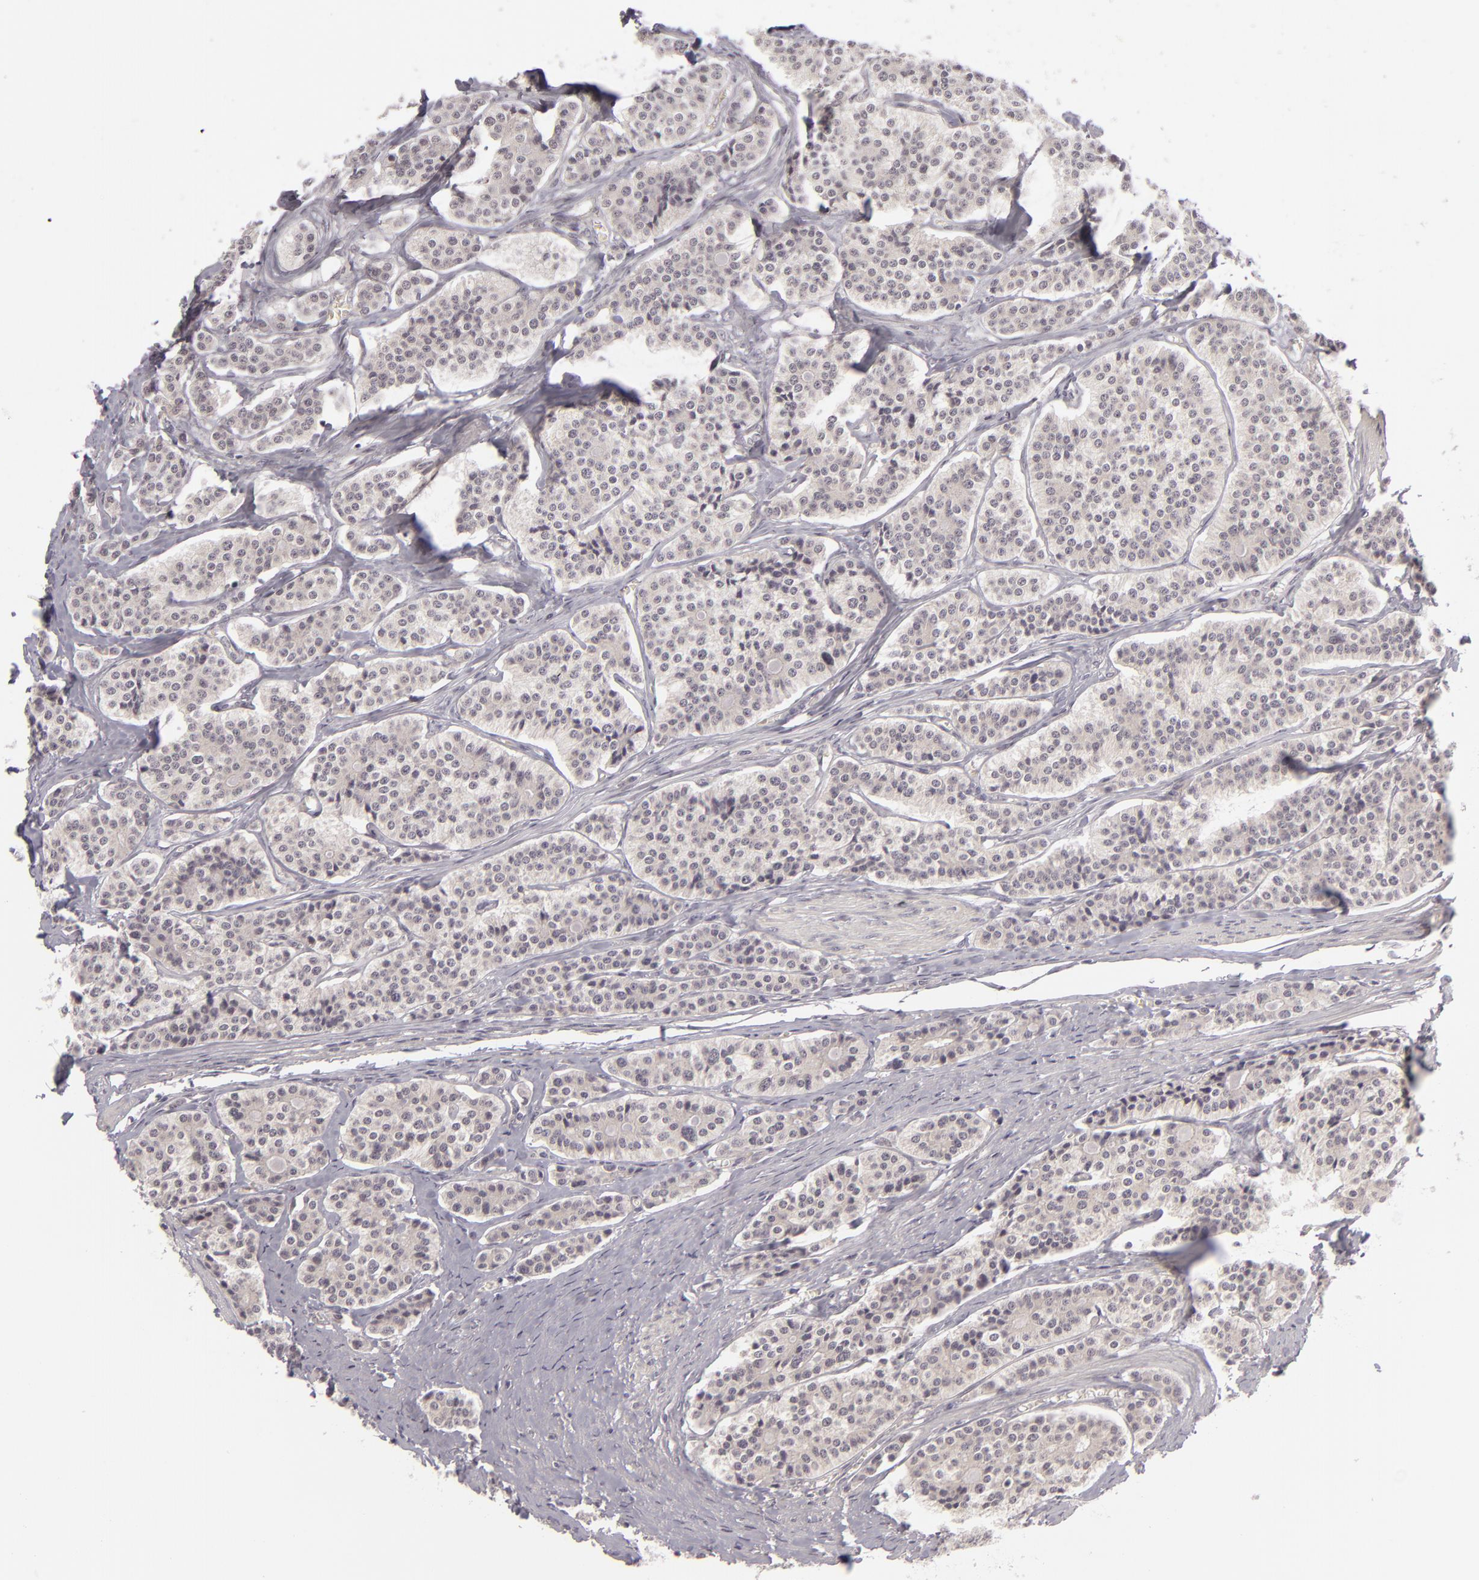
{"staining": {"intensity": "weak", "quantity": ">75%", "location": "cytoplasmic/membranous"}, "tissue": "carcinoid", "cell_type": "Tumor cells", "image_type": "cancer", "snomed": [{"axis": "morphology", "description": "Carcinoid, malignant, NOS"}, {"axis": "topography", "description": "Small intestine"}], "caption": "The image exhibits staining of carcinoid, revealing weak cytoplasmic/membranous protein positivity (brown color) within tumor cells. Nuclei are stained in blue.", "gene": "DLG3", "patient": {"sex": "male", "age": 63}}